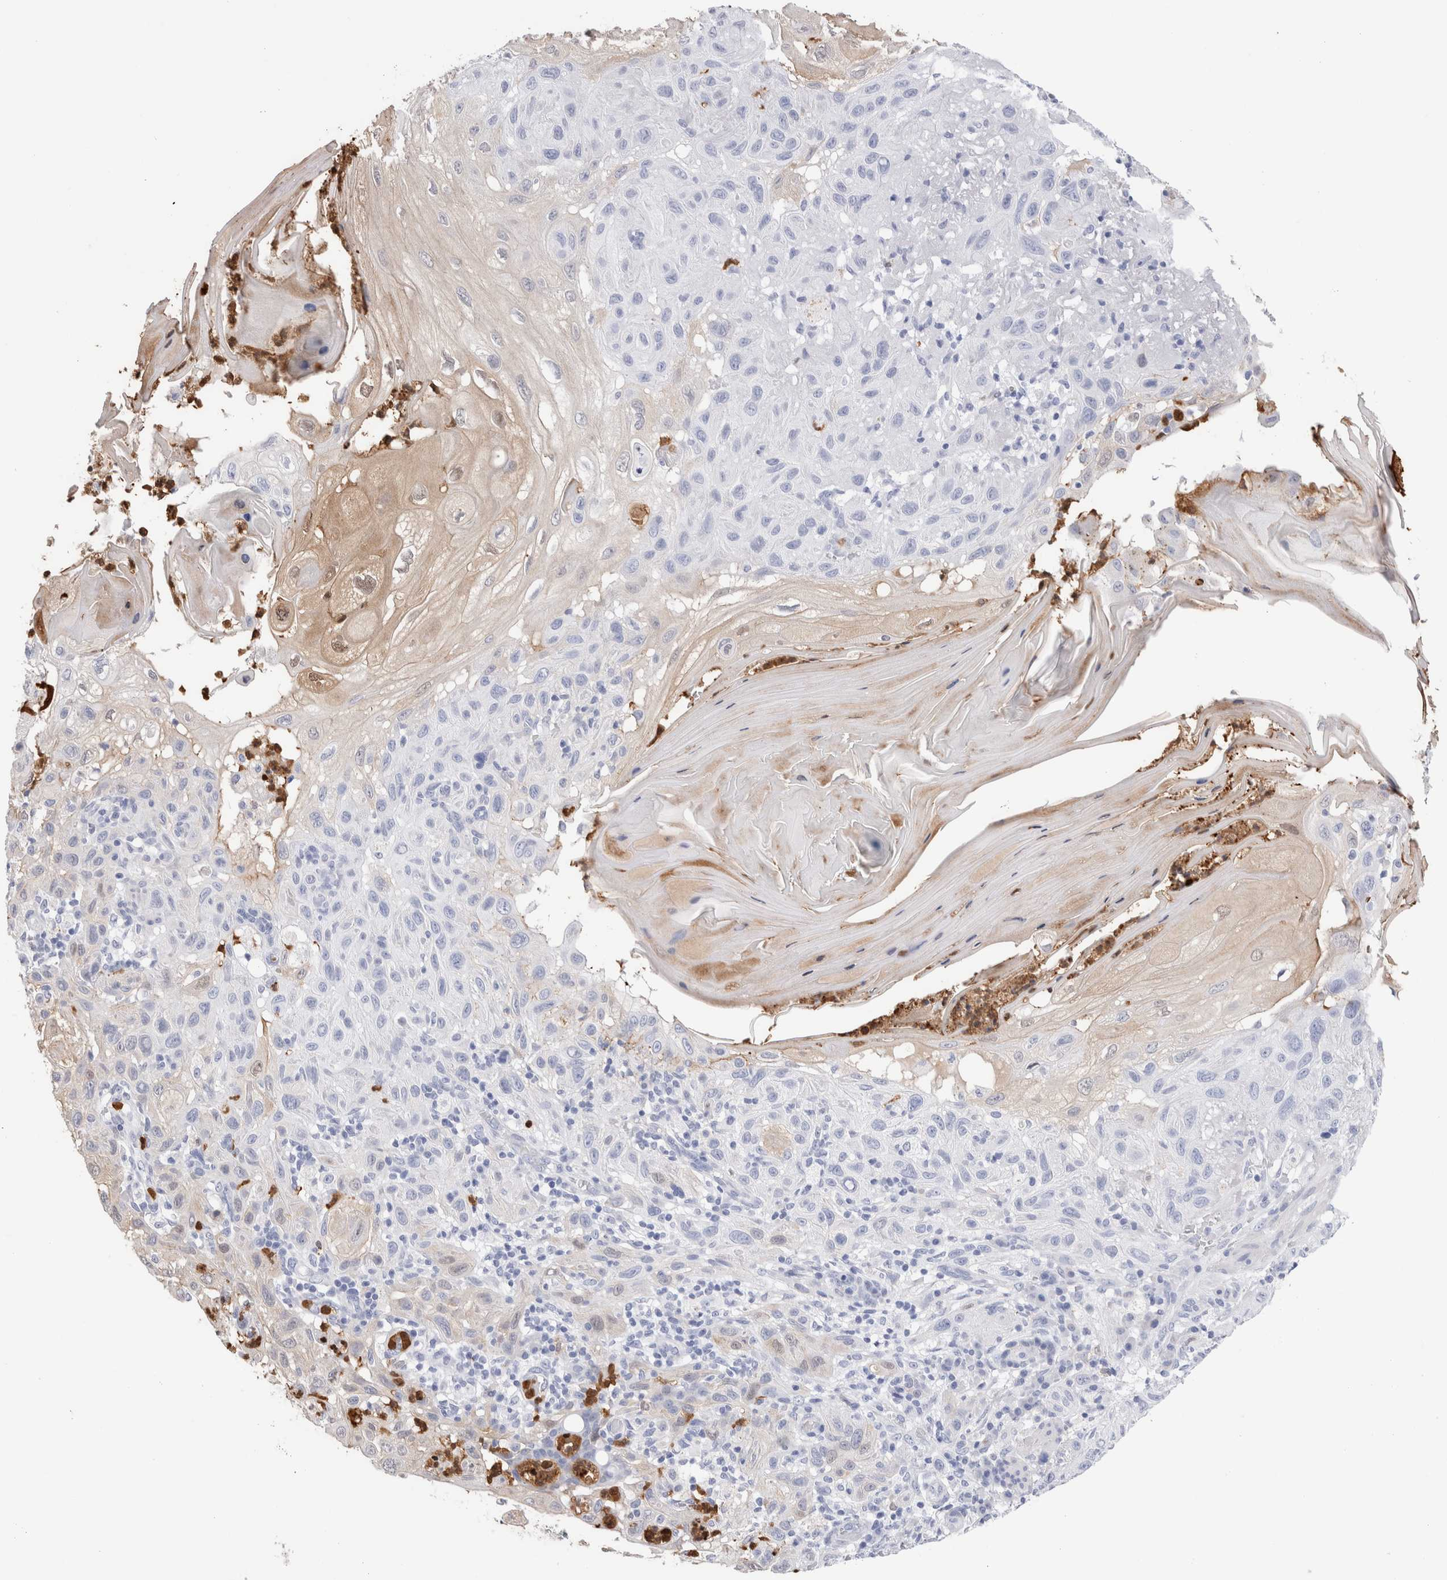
{"staining": {"intensity": "weak", "quantity": "25%-75%", "location": "cytoplasmic/membranous"}, "tissue": "skin cancer", "cell_type": "Tumor cells", "image_type": "cancer", "snomed": [{"axis": "morphology", "description": "Normal tissue, NOS"}, {"axis": "morphology", "description": "Squamous cell carcinoma, NOS"}, {"axis": "topography", "description": "Skin"}], "caption": "Human skin cancer stained with a protein marker shows weak staining in tumor cells.", "gene": "SLC10A5", "patient": {"sex": "female", "age": 96}}